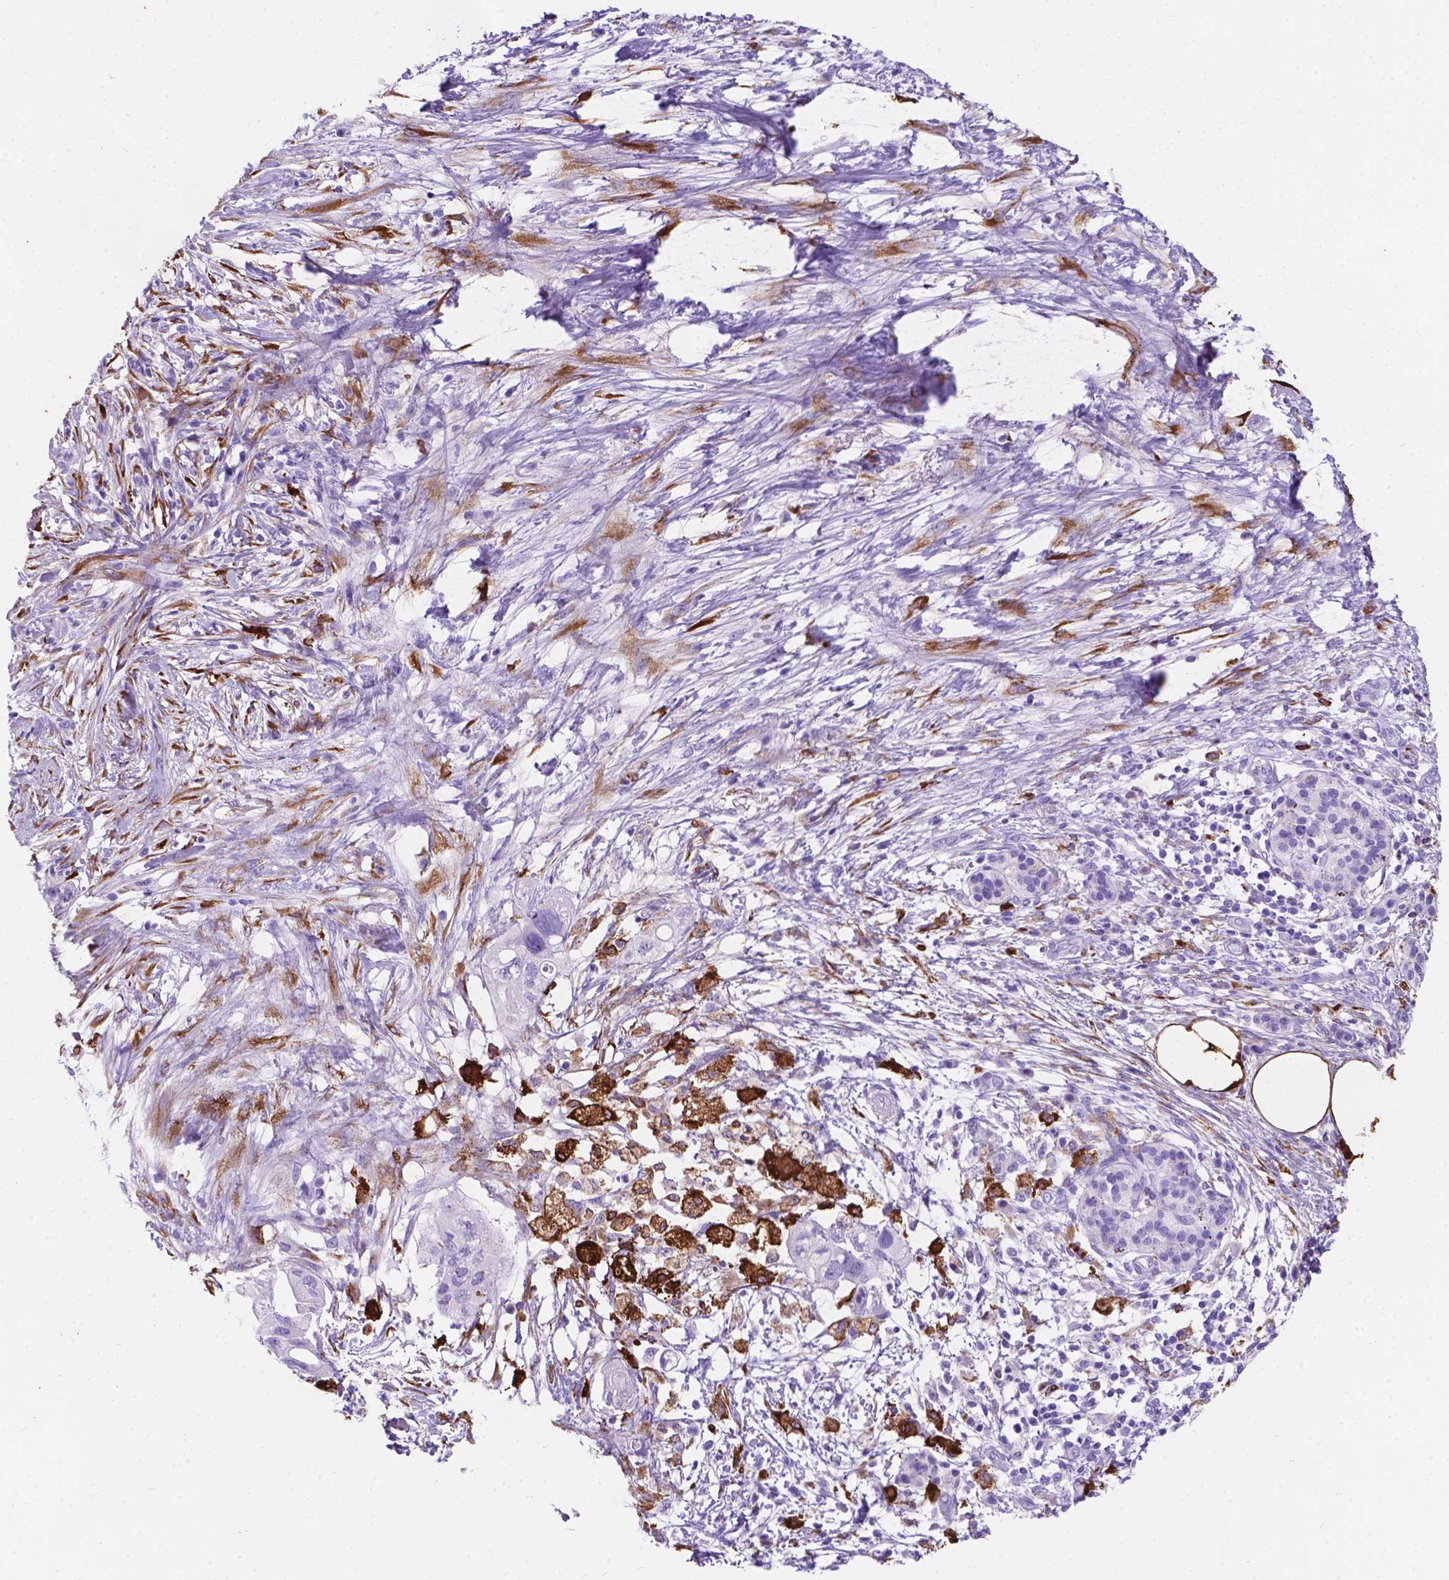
{"staining": {"intensity": "negative", "quantity": "none", "location": "none"}, "tissue": "pancreatic cancer", "cell_type": "Tumor cells", "image_type": "cancer", "snomed": [{"axis": "morphology", "description": "Adenocarcinoma, NOS"}, {"axis": "topography", "description": "Pancreas"}], "caption": "High magnification brightfield microscopy of pancreatic cancer (adenocarcinoma) stained with DAB (brown) and counterstained with hematoxylin (blue): tumor cells show no significant staining.", "gene": "MACF1", "patient": {"sex": "female", "age": 72}}